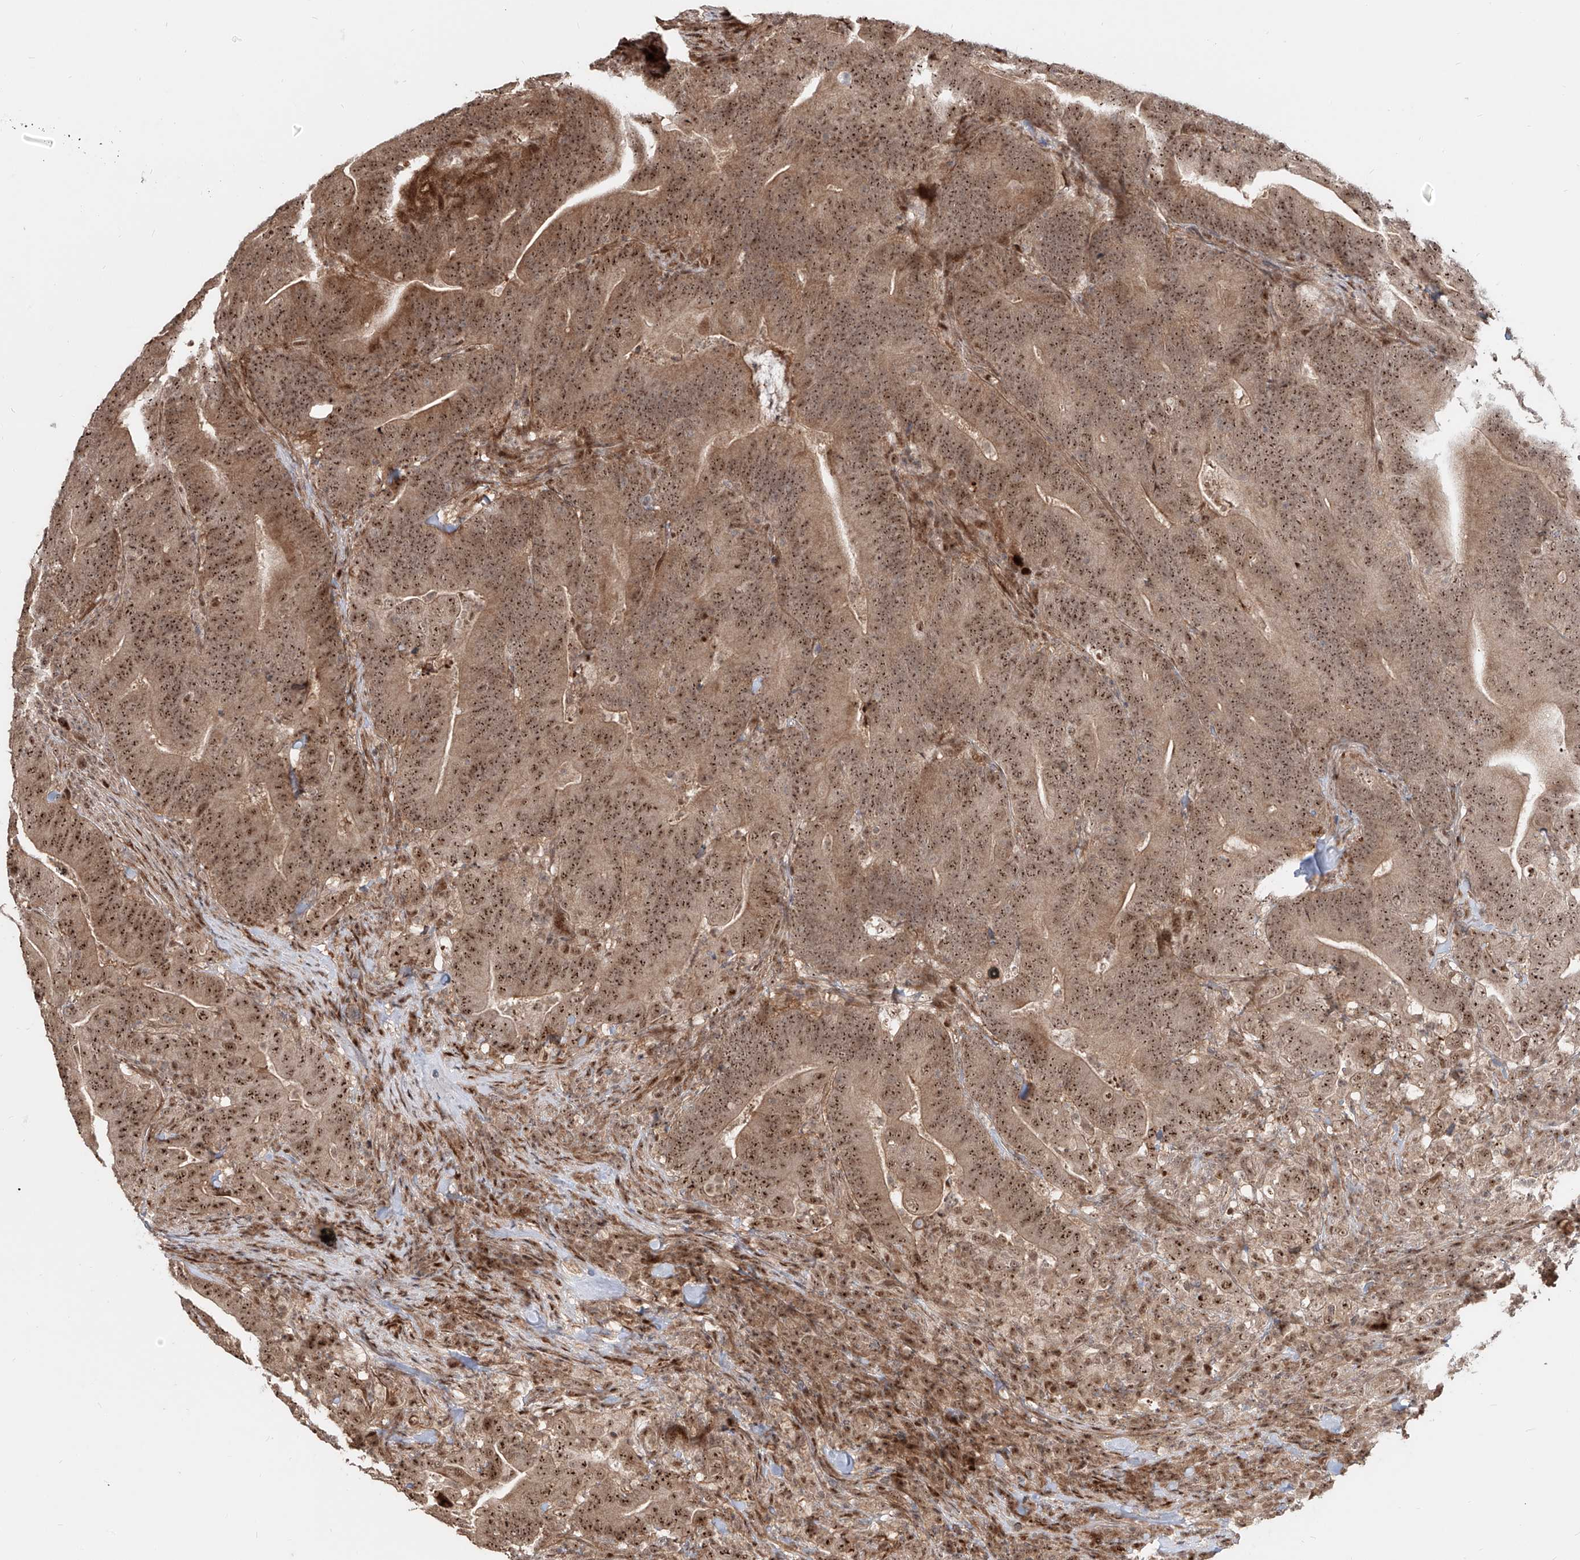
{"staining": {"intensity": "moderate", "quantity": ">75%", "location": "cytoplasmic/membranous,nuclear"}, "tissue": "colorectal cancer", "cell_type": "Tumor cells", "image_type": "cancer", "snomed": [{"axis": "morphology", "description": "Adenocarcinoma, NOS"}, {"axis": "topography", "description": "Colon"}], "caption": "DAB immunohistochemical staining of colorectal adenocarcinoma displays moderate cytoplasmic/membranous and nuclear protein positivity in approximately >75% of tumor cells.", "gene": "ZNF710", "patient": {"sex": "female", "age": 66}}